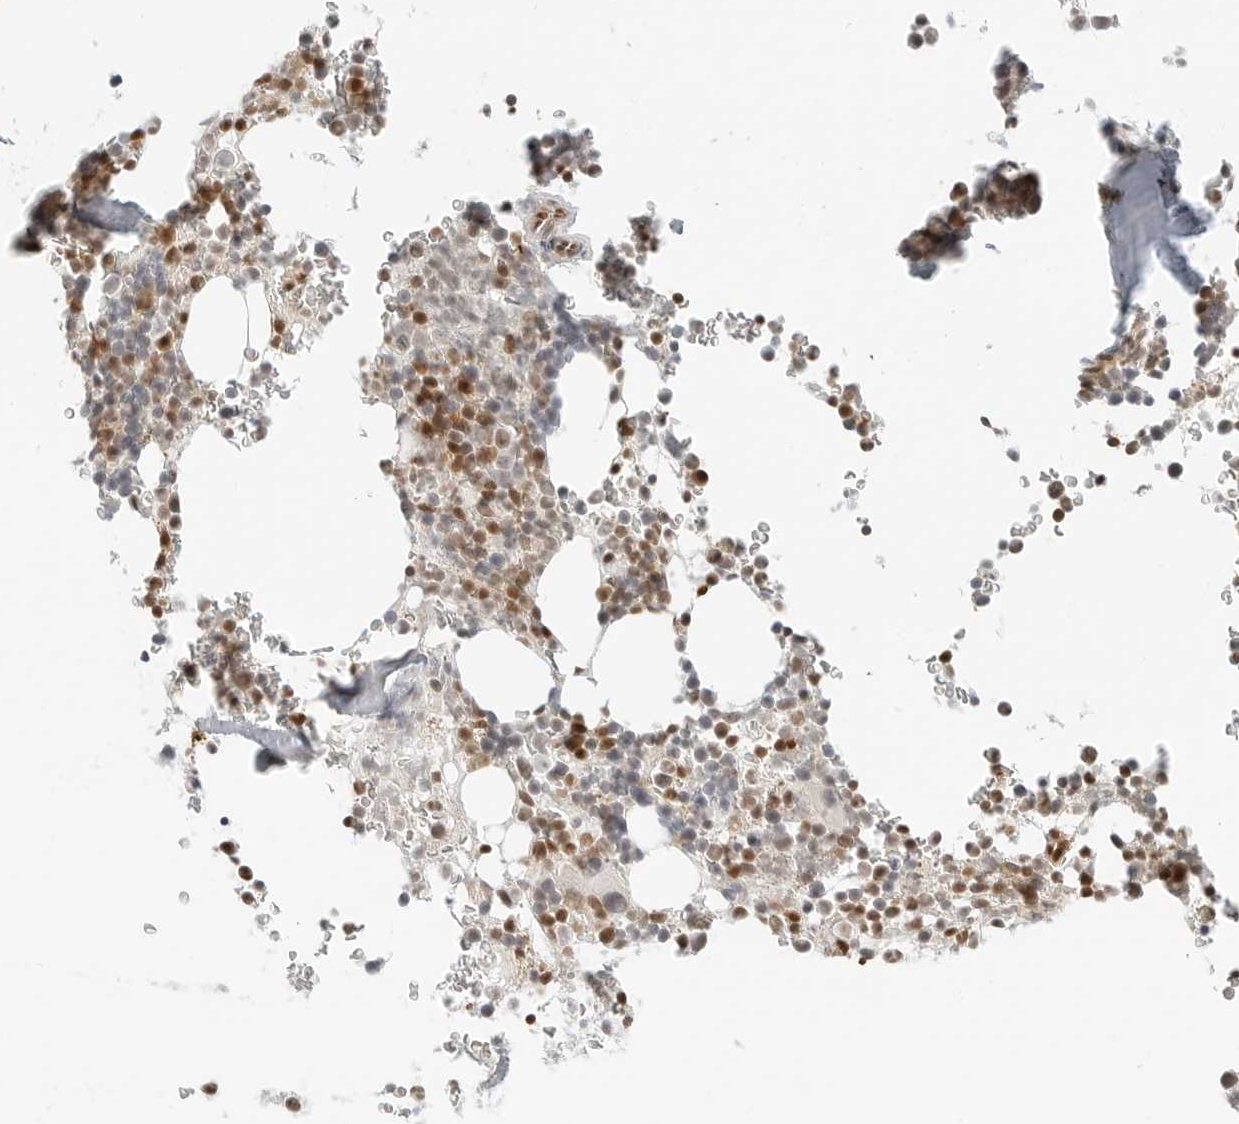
{"staining": {"intensity": "moderate", "quantity": "25%-75%", "location": "cytoplasmic/membranous,nuclear"}, "tissue": "bone marrow", "cell_type": "Hematopoietic cells", "image_type": "normal", "snomed": [{"axis": "morphology", "description": "Normal tissue, NOS"}, {"axis": "topography", "description": "Bone marrow"}], "caption": "Immunohistochemical staining of benign human bone marrow shows moderate cytoplasmic/membranous,nuclear protein positivity in approximately 25%-75% of hematopoietic cells.", "gene": "CRTC2", "patient": {"sex": "male", "age": 58}}